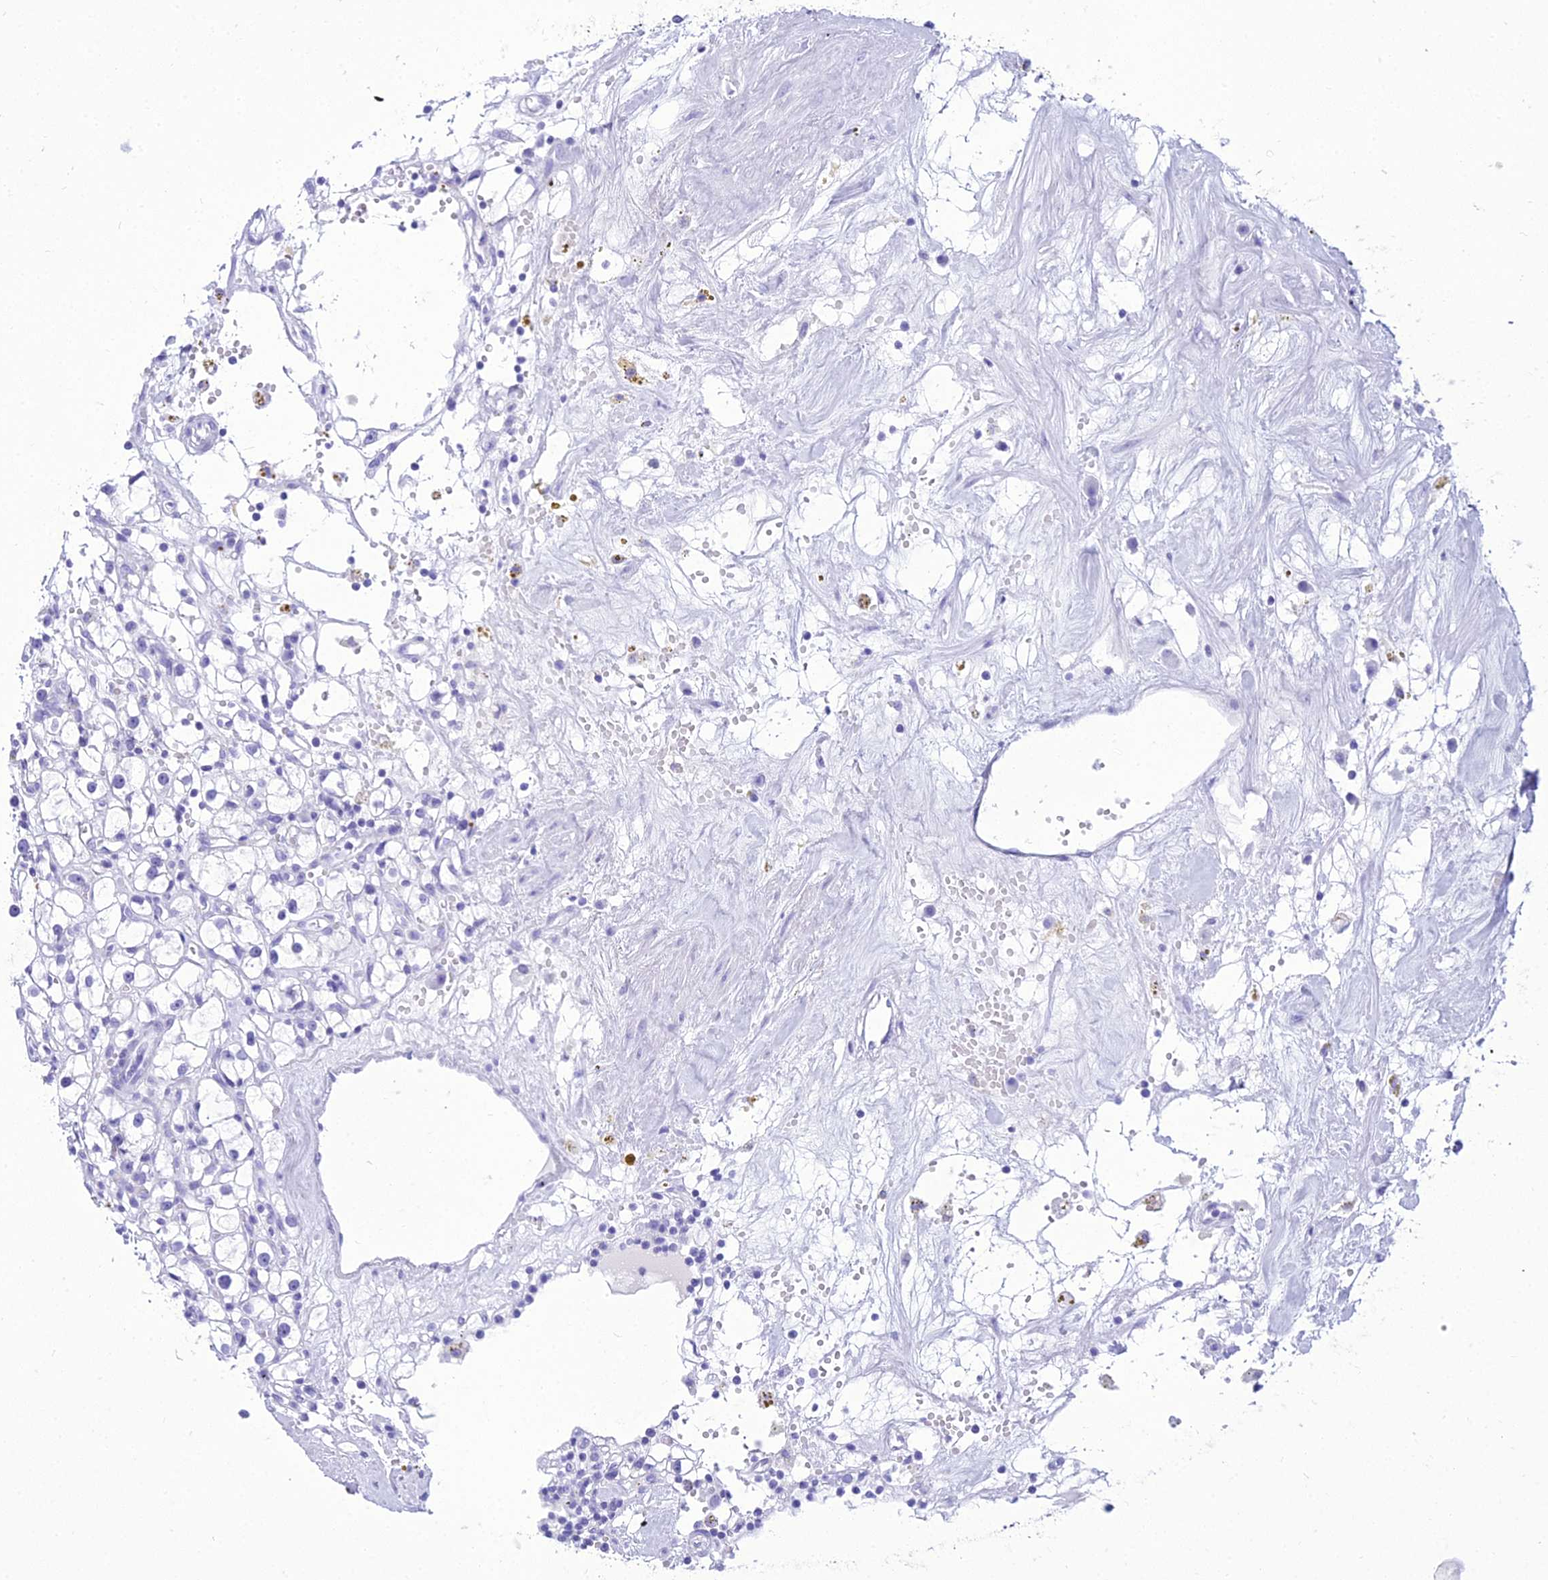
{"staining": {"intensity": "negative", "quantity": "none", "location": "none"}, "tissue": "renal cancer", "cell_type": "Tumor cells", "image_type": "cancer", "snomed": [{"axis": "morphology", "description": "Adenocarcinoma, NOS"}, {"axis": "topography", "description": "Kidney"}], "caption": "IHC micrograph of human adenocarcinoma (renal) stained for a protein (brown), which displays no positivity in tumor cells.", "gene": "ZNF442", "patient": {"sex": "male", "age": 56}}